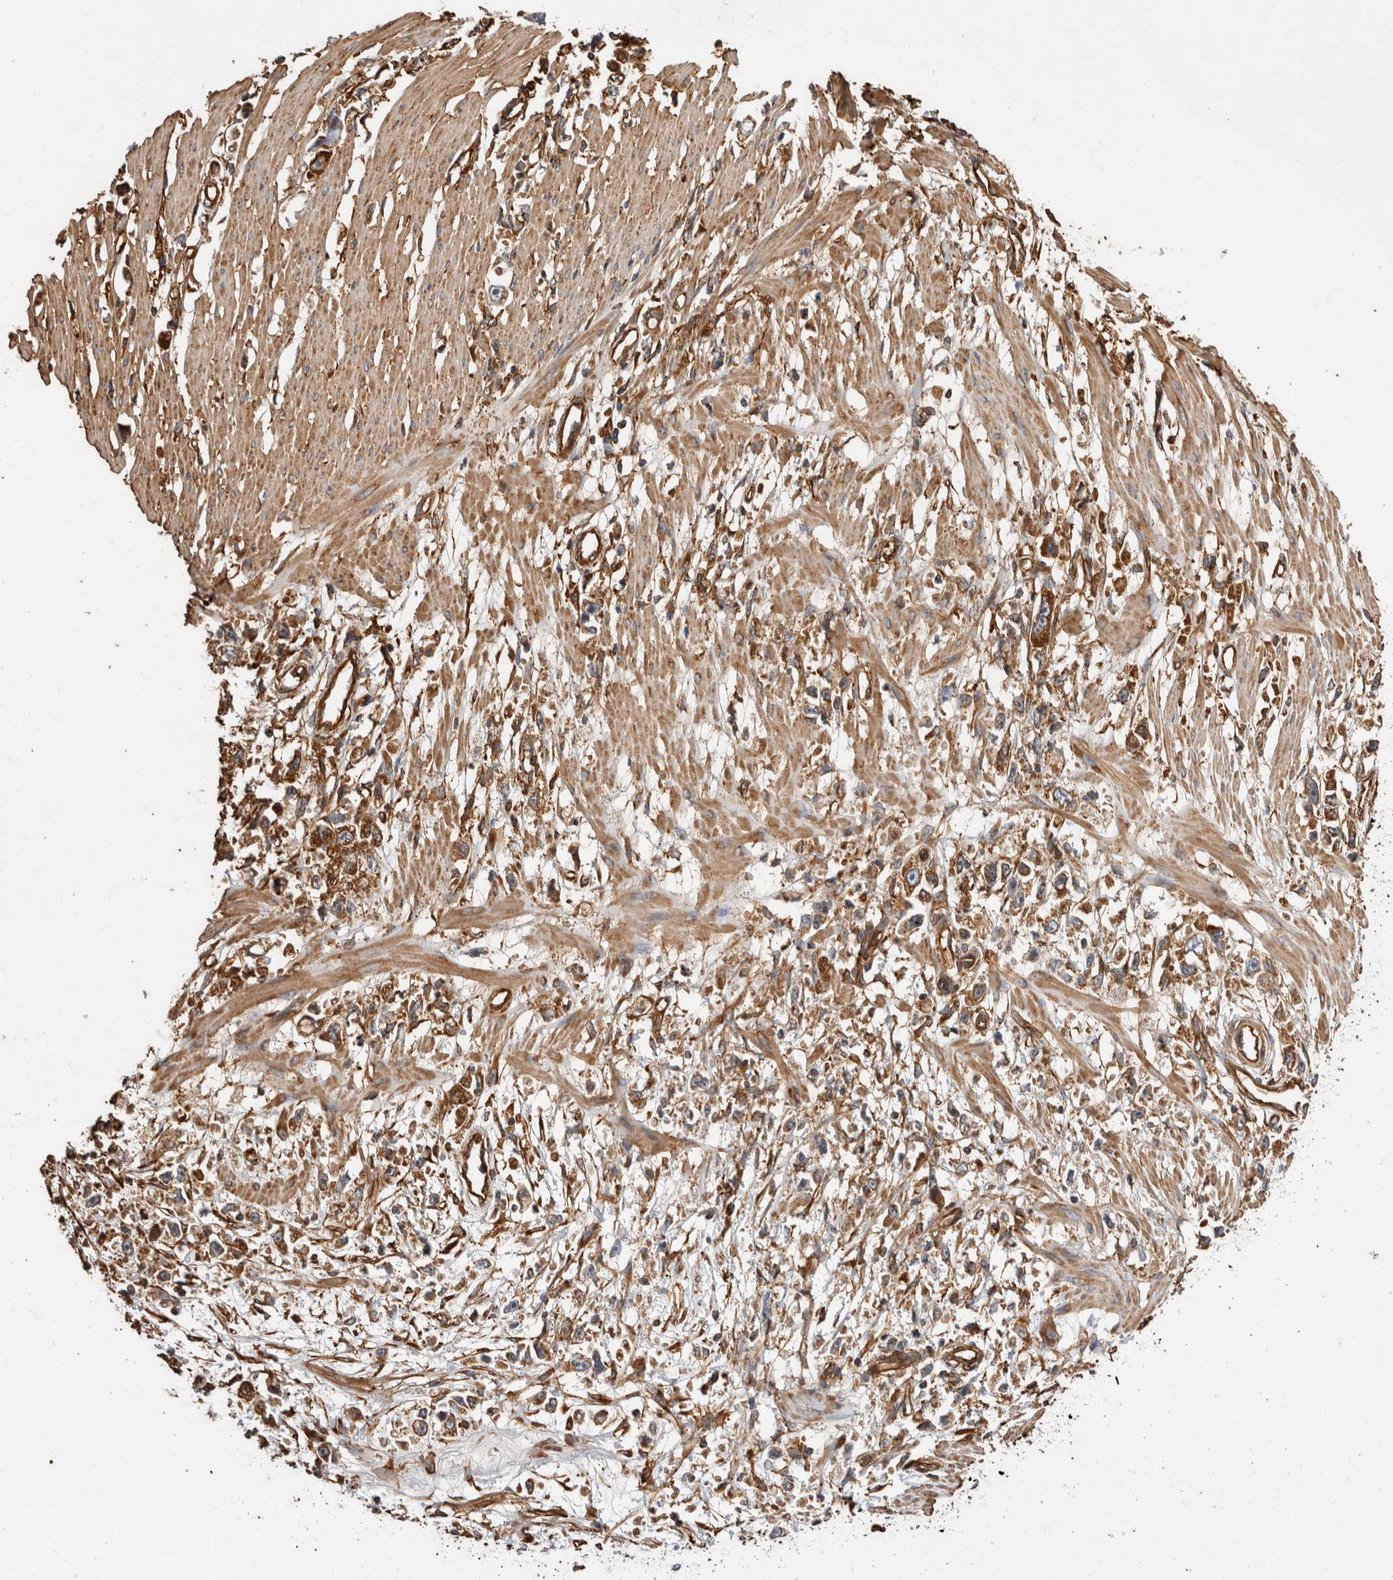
{"staining": {"intensity": "moderate", "quantity": ">75%", "location": "cytoplasmic/membranous"}, "tissue": "stomach cancer", "cell_type": "Tumor cells", "image_type": "cancer", "snomed": [{"axis": "morphology", "description": "Adenocarcinoma, NOS"}, {"axis": "topography", "description": "Stomach"}], "caption": "Tumor cells reveal medium levels of moderate cytoplasmic/membranous staining in about >75% of cells in human stomach cancer.", "gene": "ZNF397", "patient": {"sex": "female", "age": 59}}